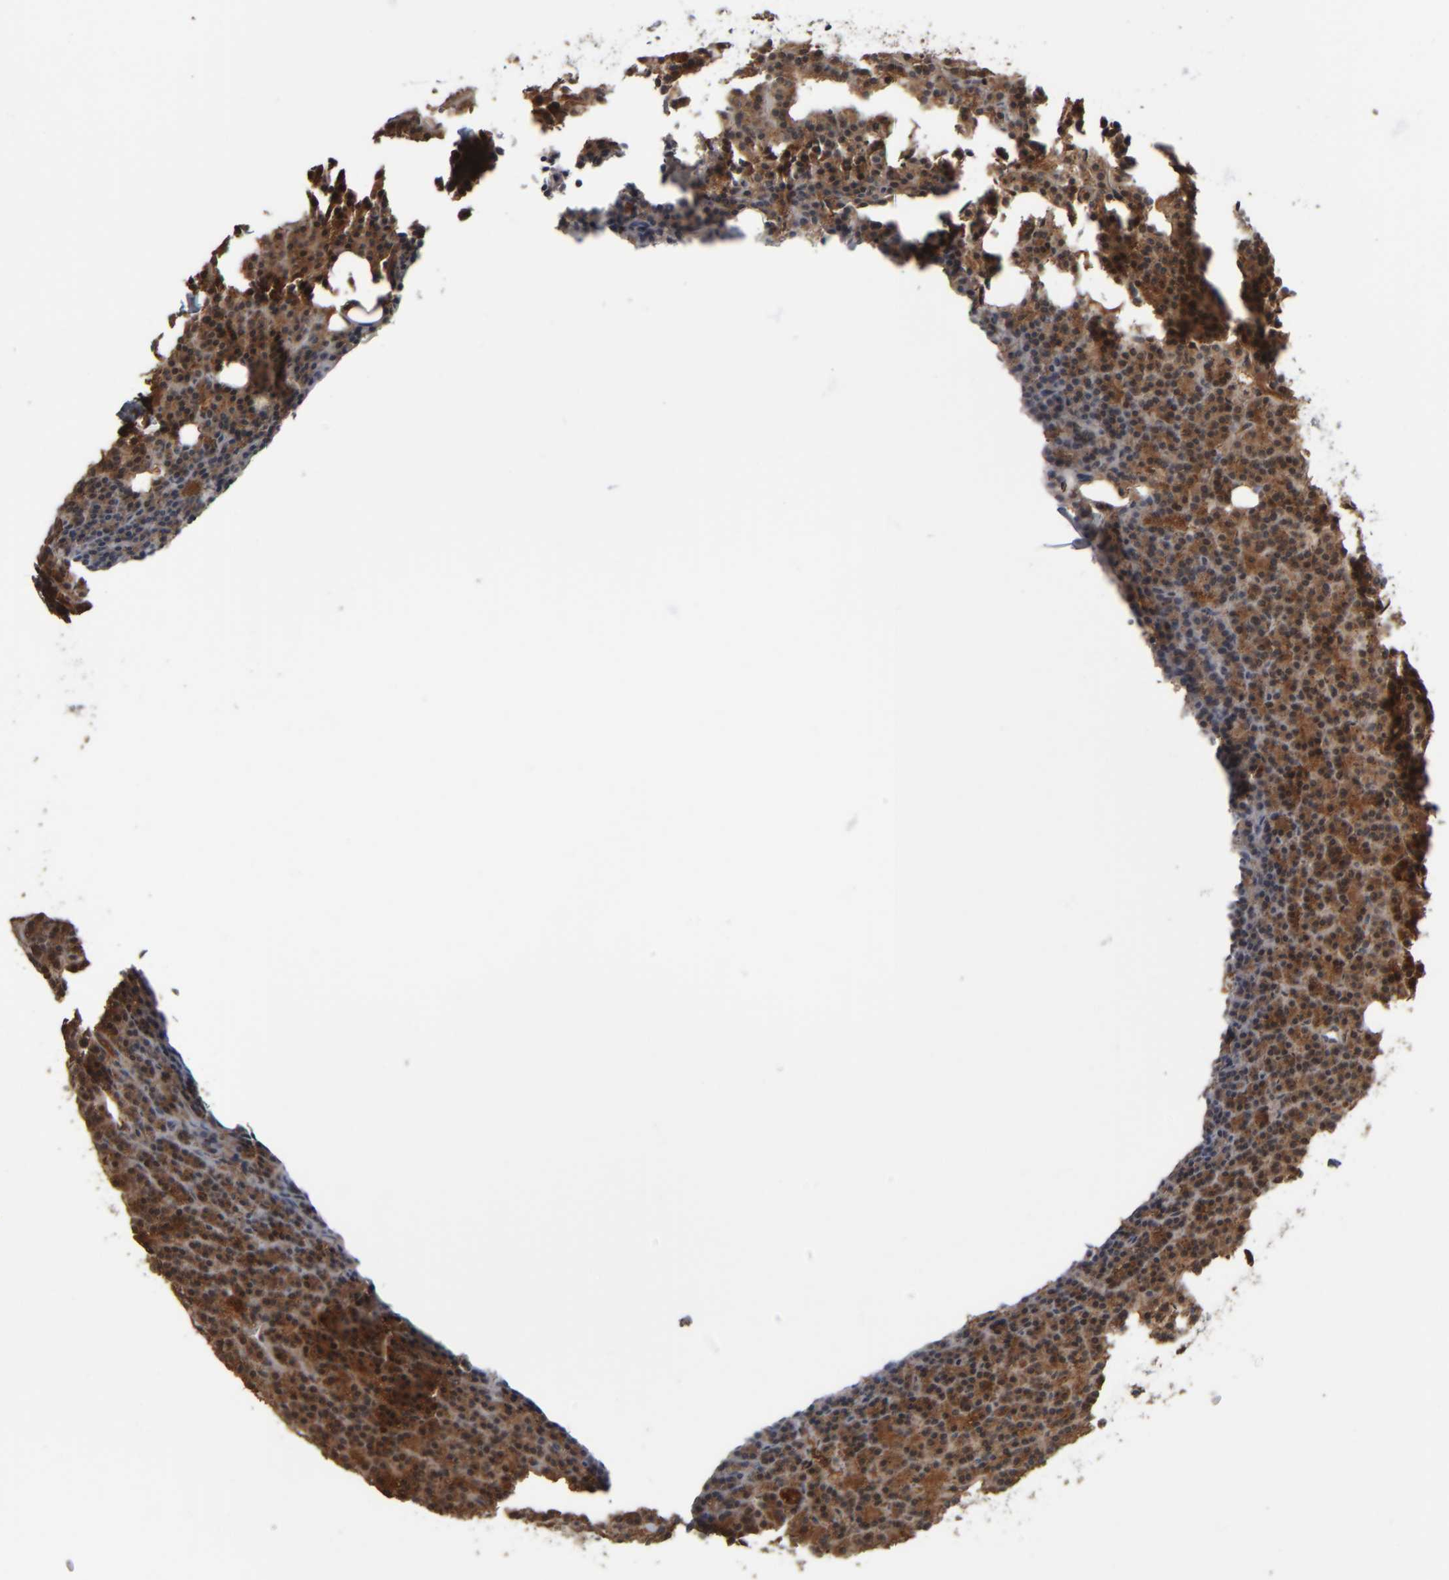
{"staining": {"intensity": "moderate", "quantity": "<25%", "location": "cytoplasmic/membranous"}, "tissue": "parathyroid gland", "cell_type": "Glandular cells", "image_type": "normal", "snomed": [{"axis": "morphology", "description": "Normal tissue, NOS"}, {"axis": "morphology", "description": "Adenoma, NOS"}, {"axis": "topography", "description": "Parathyroid gland"}], "caption": "Human parathyroid gland stained with a brown dye displays moderate cytoplasmic/membranous positive staining in approximately <25% of glandular cells.", "gene": "CAVIN4", "patient": {"sex": "female", "age": 57}}